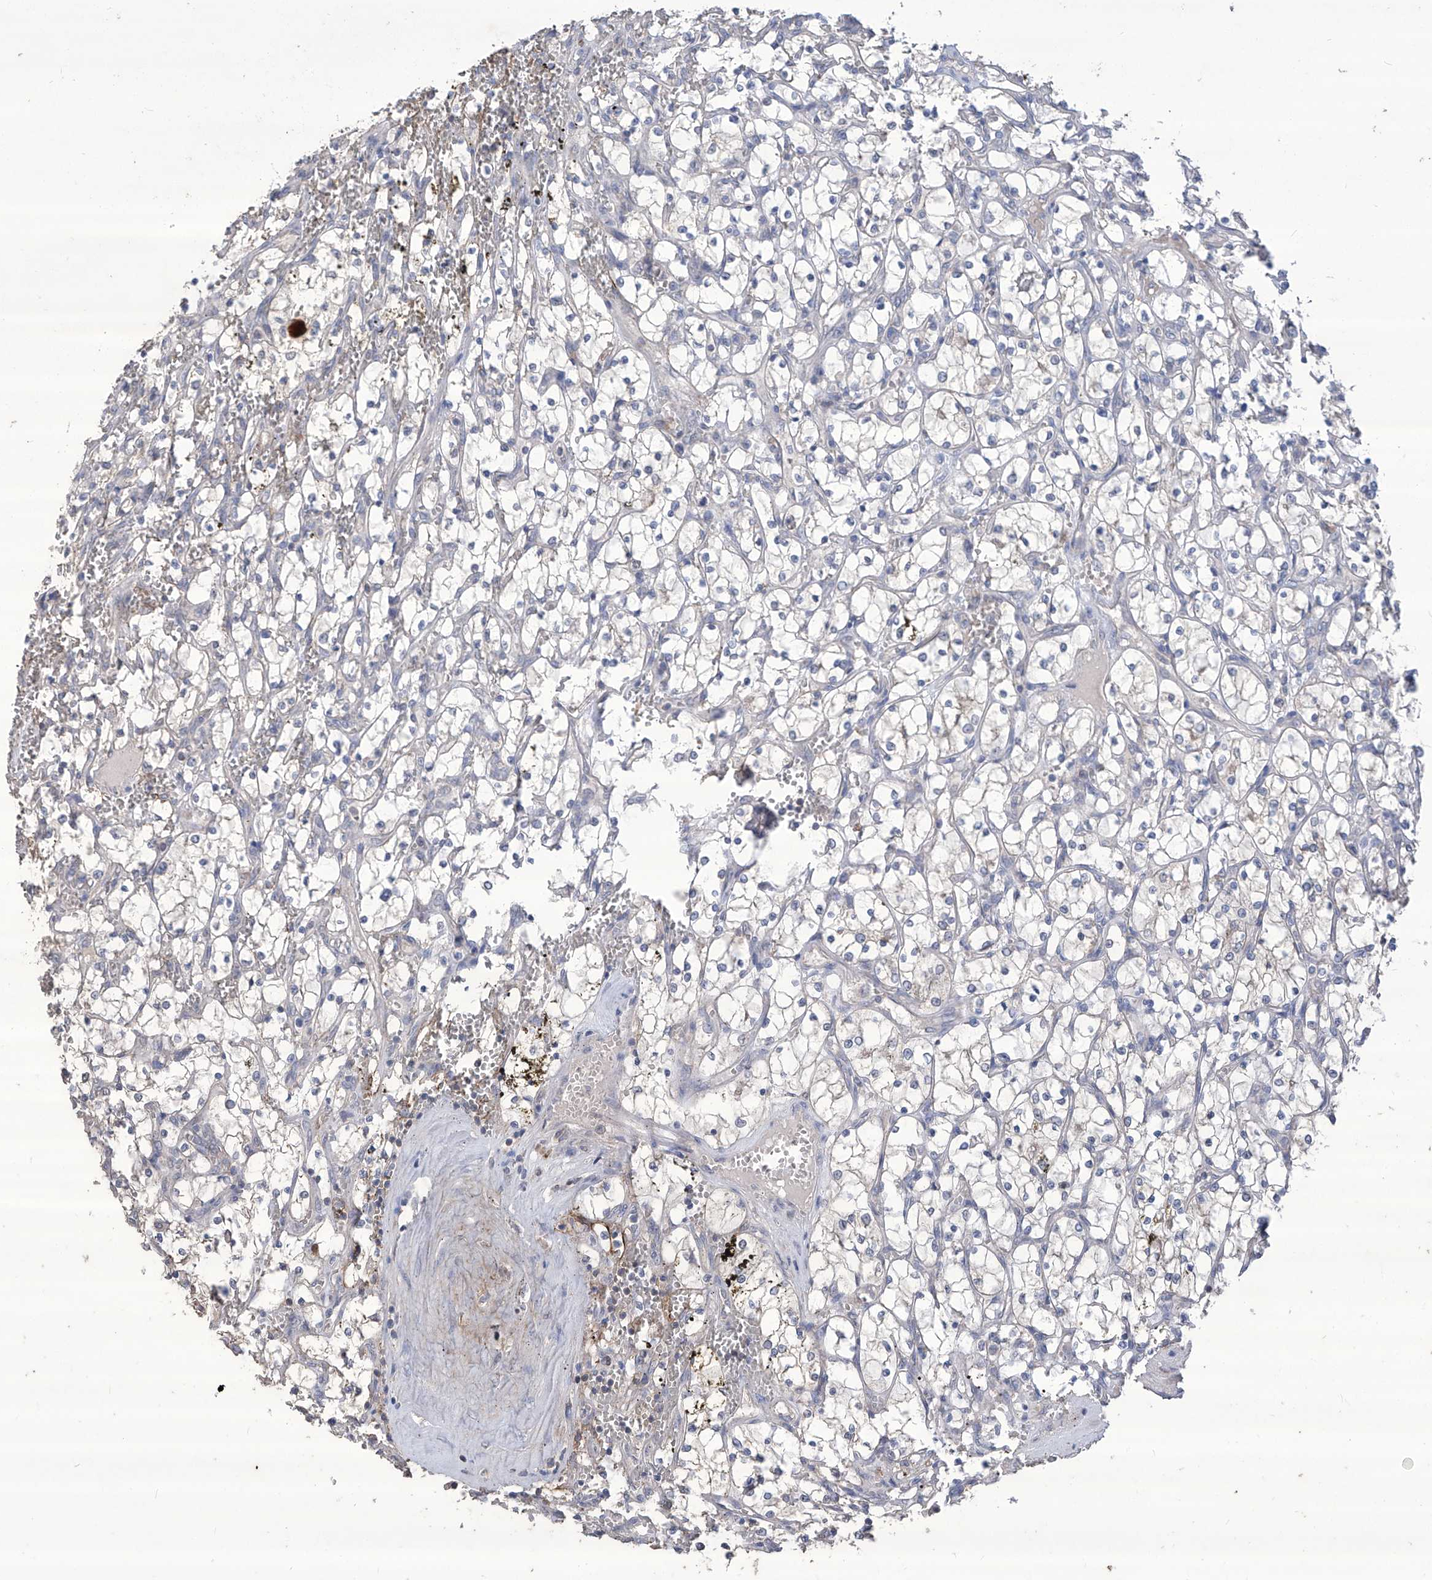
{"staining": {"intensity": "negative", "quantity": "none", "location": "none"}, "tissue": "renal cancer", "cell_type": "Tumor cells", "image_type": "cancer", "snomed": [{"axis": "morphology", "description": "Adenocarcinoma, NOS"}, {"axis": "topography", "description": "Kidney"}], "caption": "IHC photomicrograph of neoplastic tissue: renal adenocarcinoma stained with DAB displays no significant protein staining in tumor cells.", "gene": "TXNIP", "patient": {"sex": "female", "age": 69}}